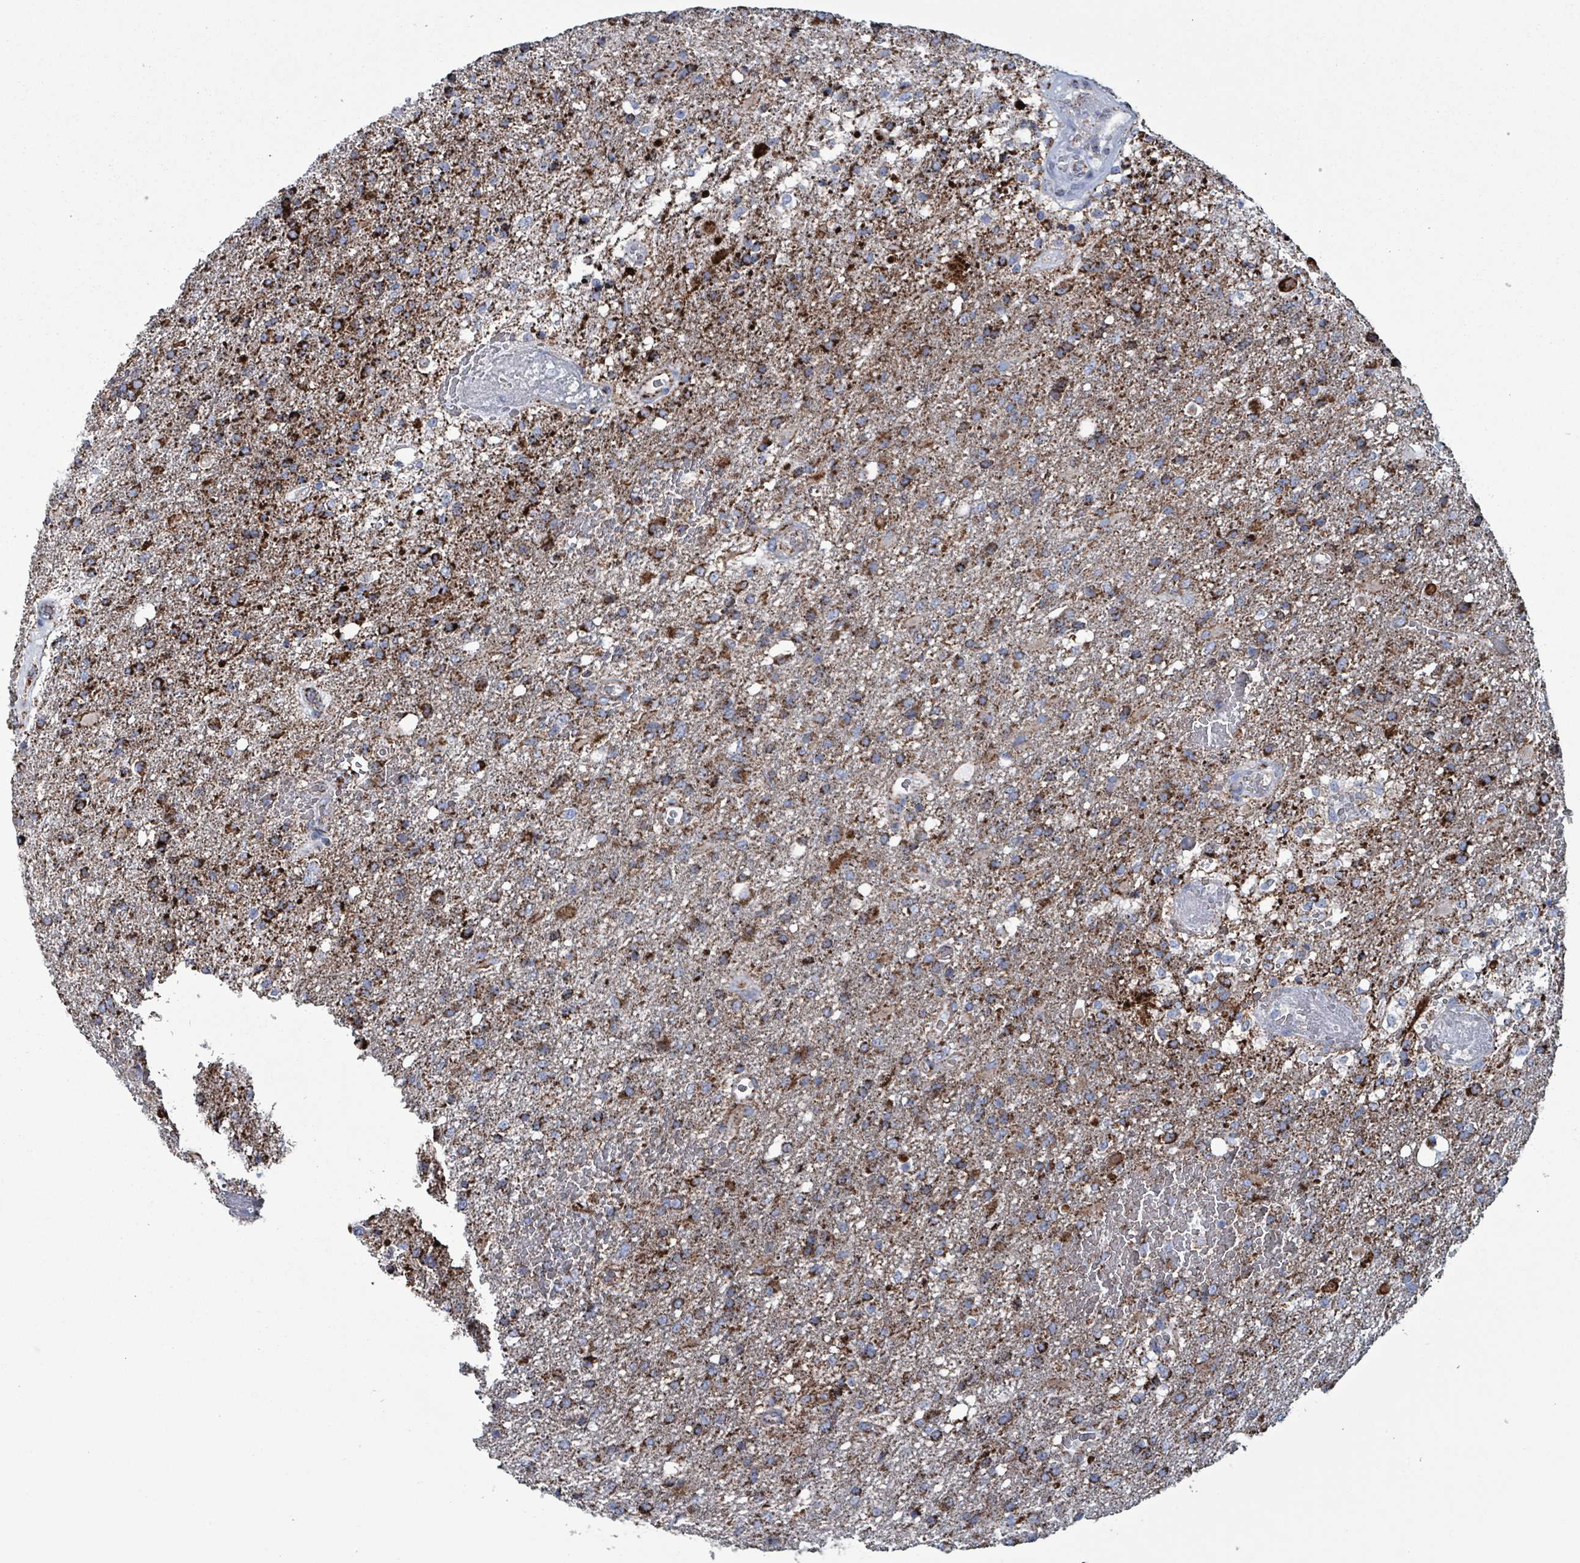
{"staining": {"intensity": "strong", "quantity": ">75%", "location": "cytoplasmic/membranous"}, "tissue": "glioma", "cell_type": "Tumor cells", "image_type": "cancer", "snomed": [{"axis": "morphology", "description": "Glioma, malignant, High grade"}, {"axis": "topography", "description": "Brain"}], "caption": "Malignant high-grade glioma stained for a protein shows strong cytoplasmic/membranous positivity in tumor cells.", "gene": "IDH3B", "patient": {"sex": "female", "age": 74}}